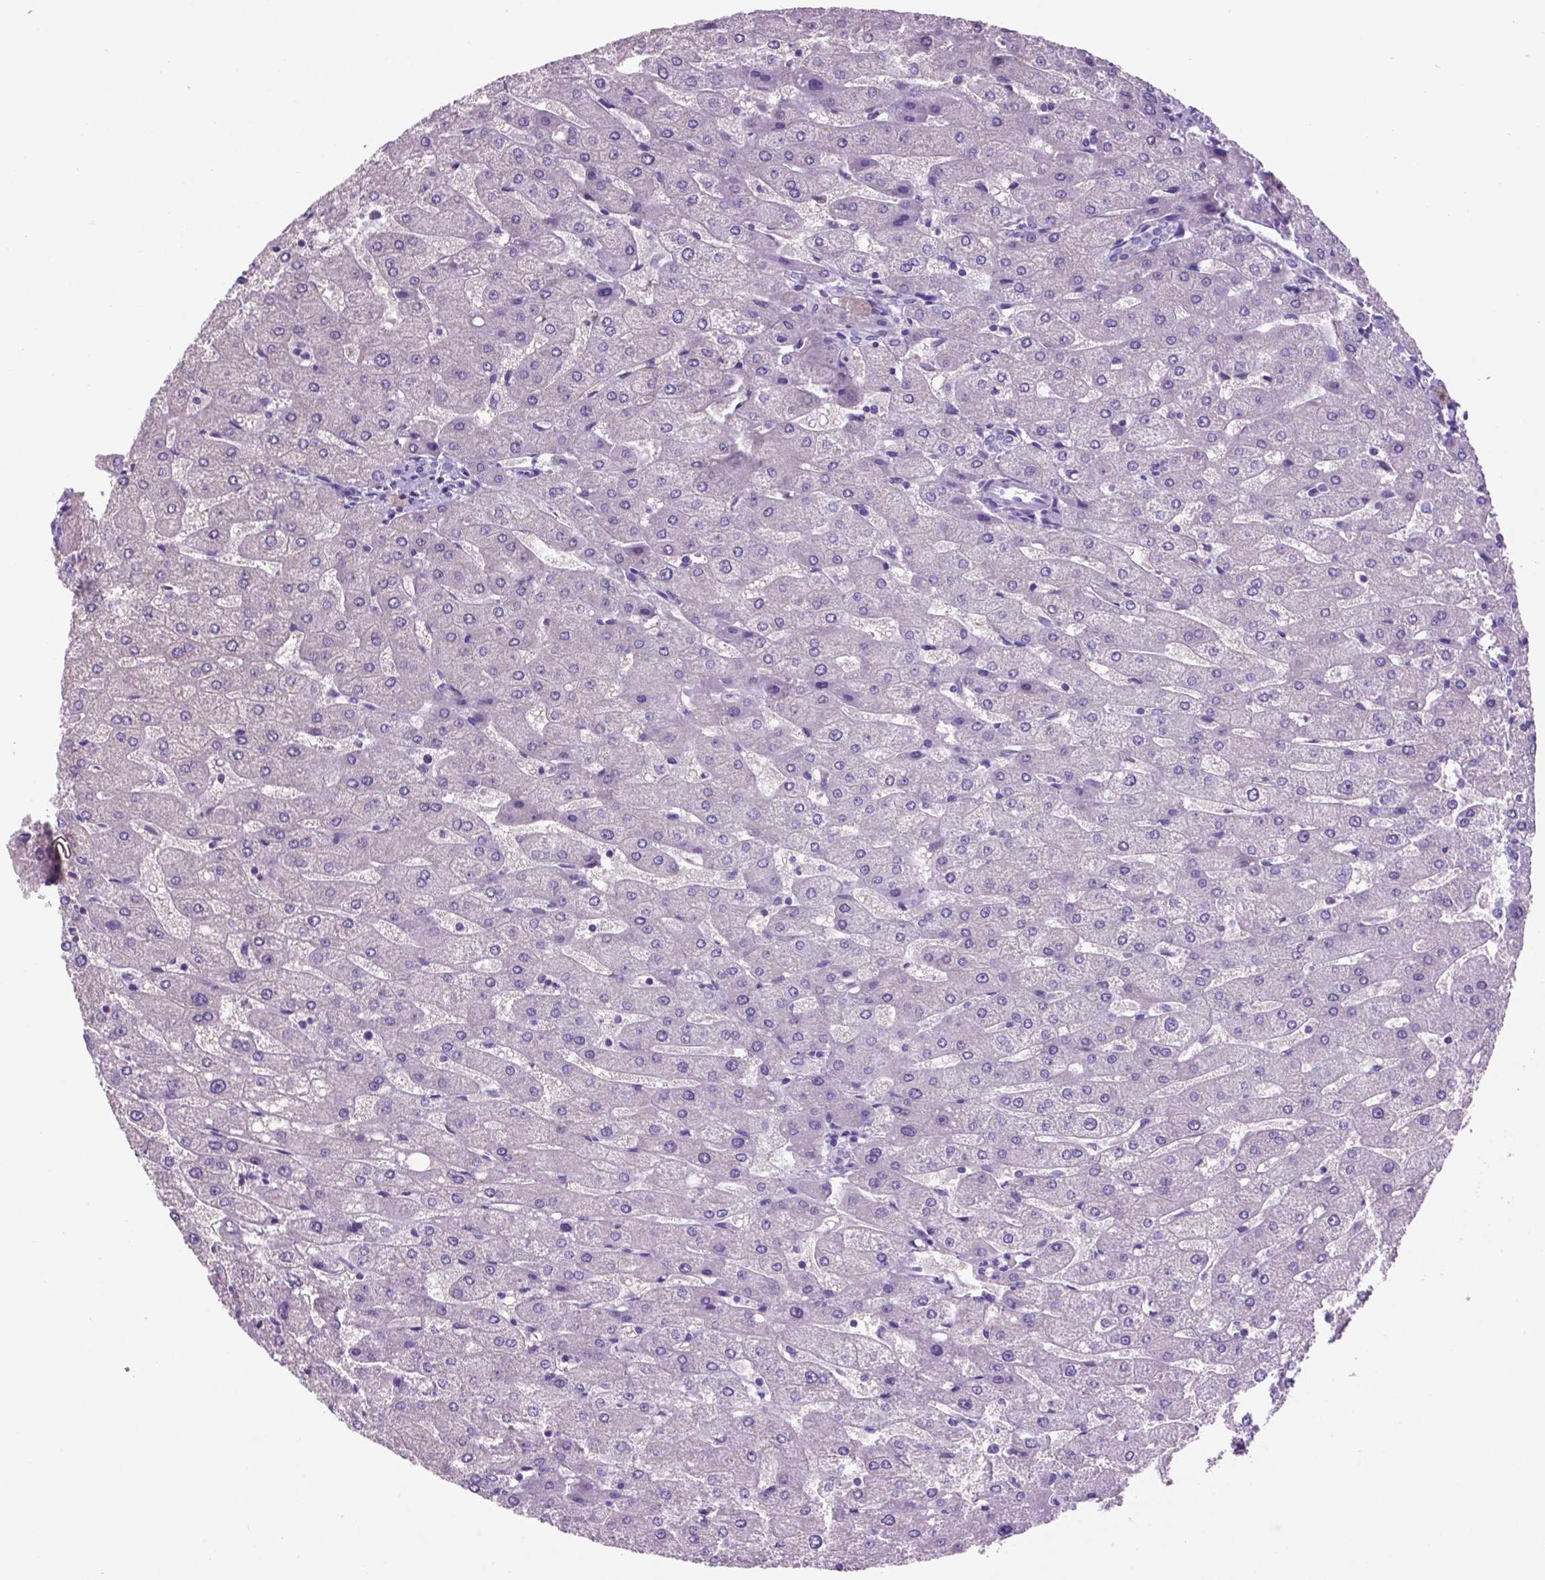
{"staining": {"intensity": "negative", "quantity": "none", "location": "none"}, "tissue": "liver", "cell_type": "Cholangiocytes", "image_type": "normal", "snomed": [{"axis": "morphology", "description": "Normal tissue, NOS"}, {"axis": "topography", "description": "Liver"}], "caption": "Immunohistochemical staining of normal liver displays no significant positivity in cholangiocytes. (Stains: DAB (3,3'-diaminobenzidine) immunohistochemistry with hematoxylin counter stain, Microscopy: brightfield microscopy at high magnification).", "gene": "SPDYA", "patient": {"sex": "male", "age": 67}}